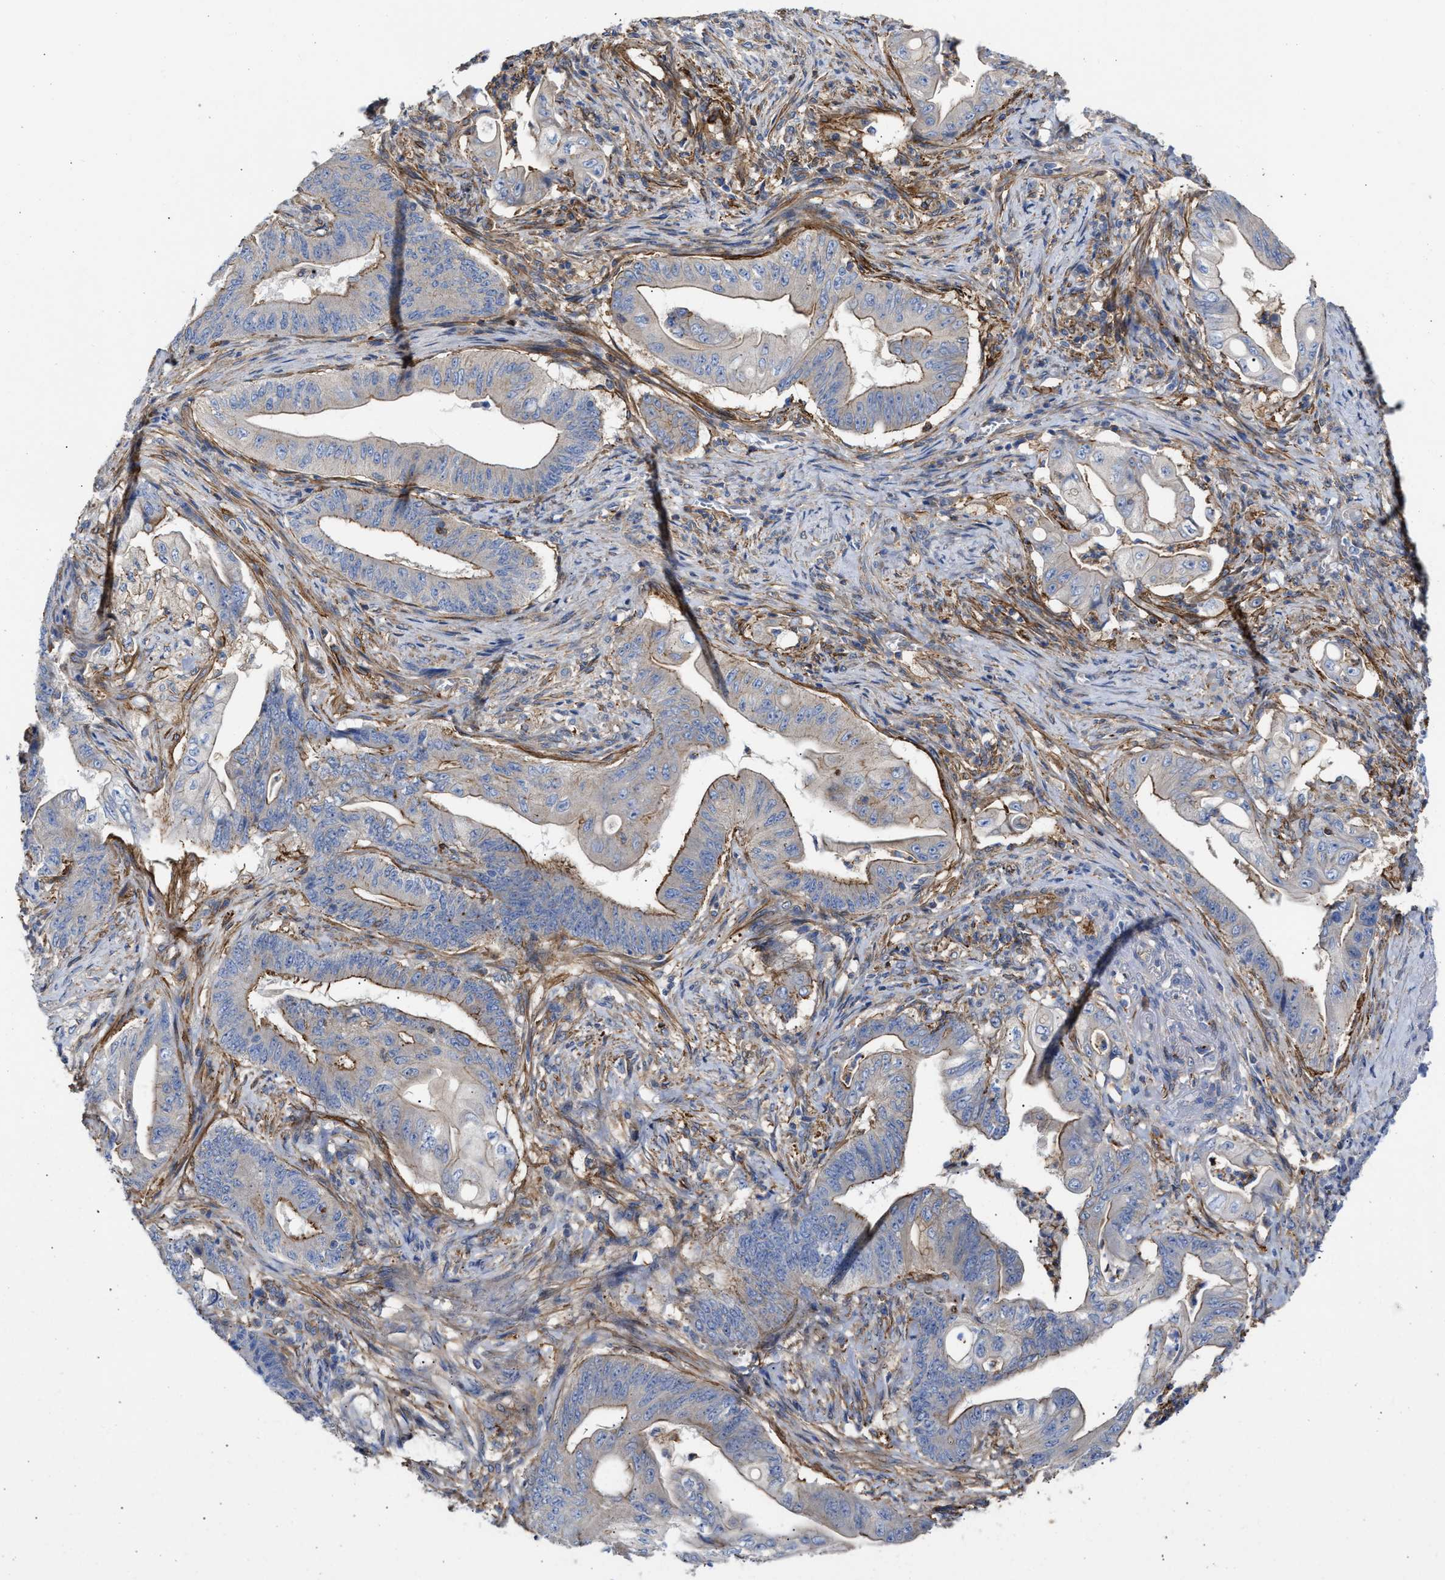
{"staining": {"intensity": "negative", "quantity": "none", "location": "none"}, "tissue": "stomach cancer", "cell_type": "Tumor cells", "image_type": "cancer", "snomed": [{"axis": "morphology", "description": "Adenocarcinoma, NOS"}, {"axis": "topography", "description": "Stomach"}], "caption": "A high-resolution histopathology image shows immunohistochemistry staining of adenocarcinoma (stomach), which displays no significant positivity in tumor cells. (DAB (3,3'-diaminobenzidine) immunohistochemistry (IHC), high magnification).", "gene": "HS3ST5", "patient": {"sex": "female", "age": 73}}